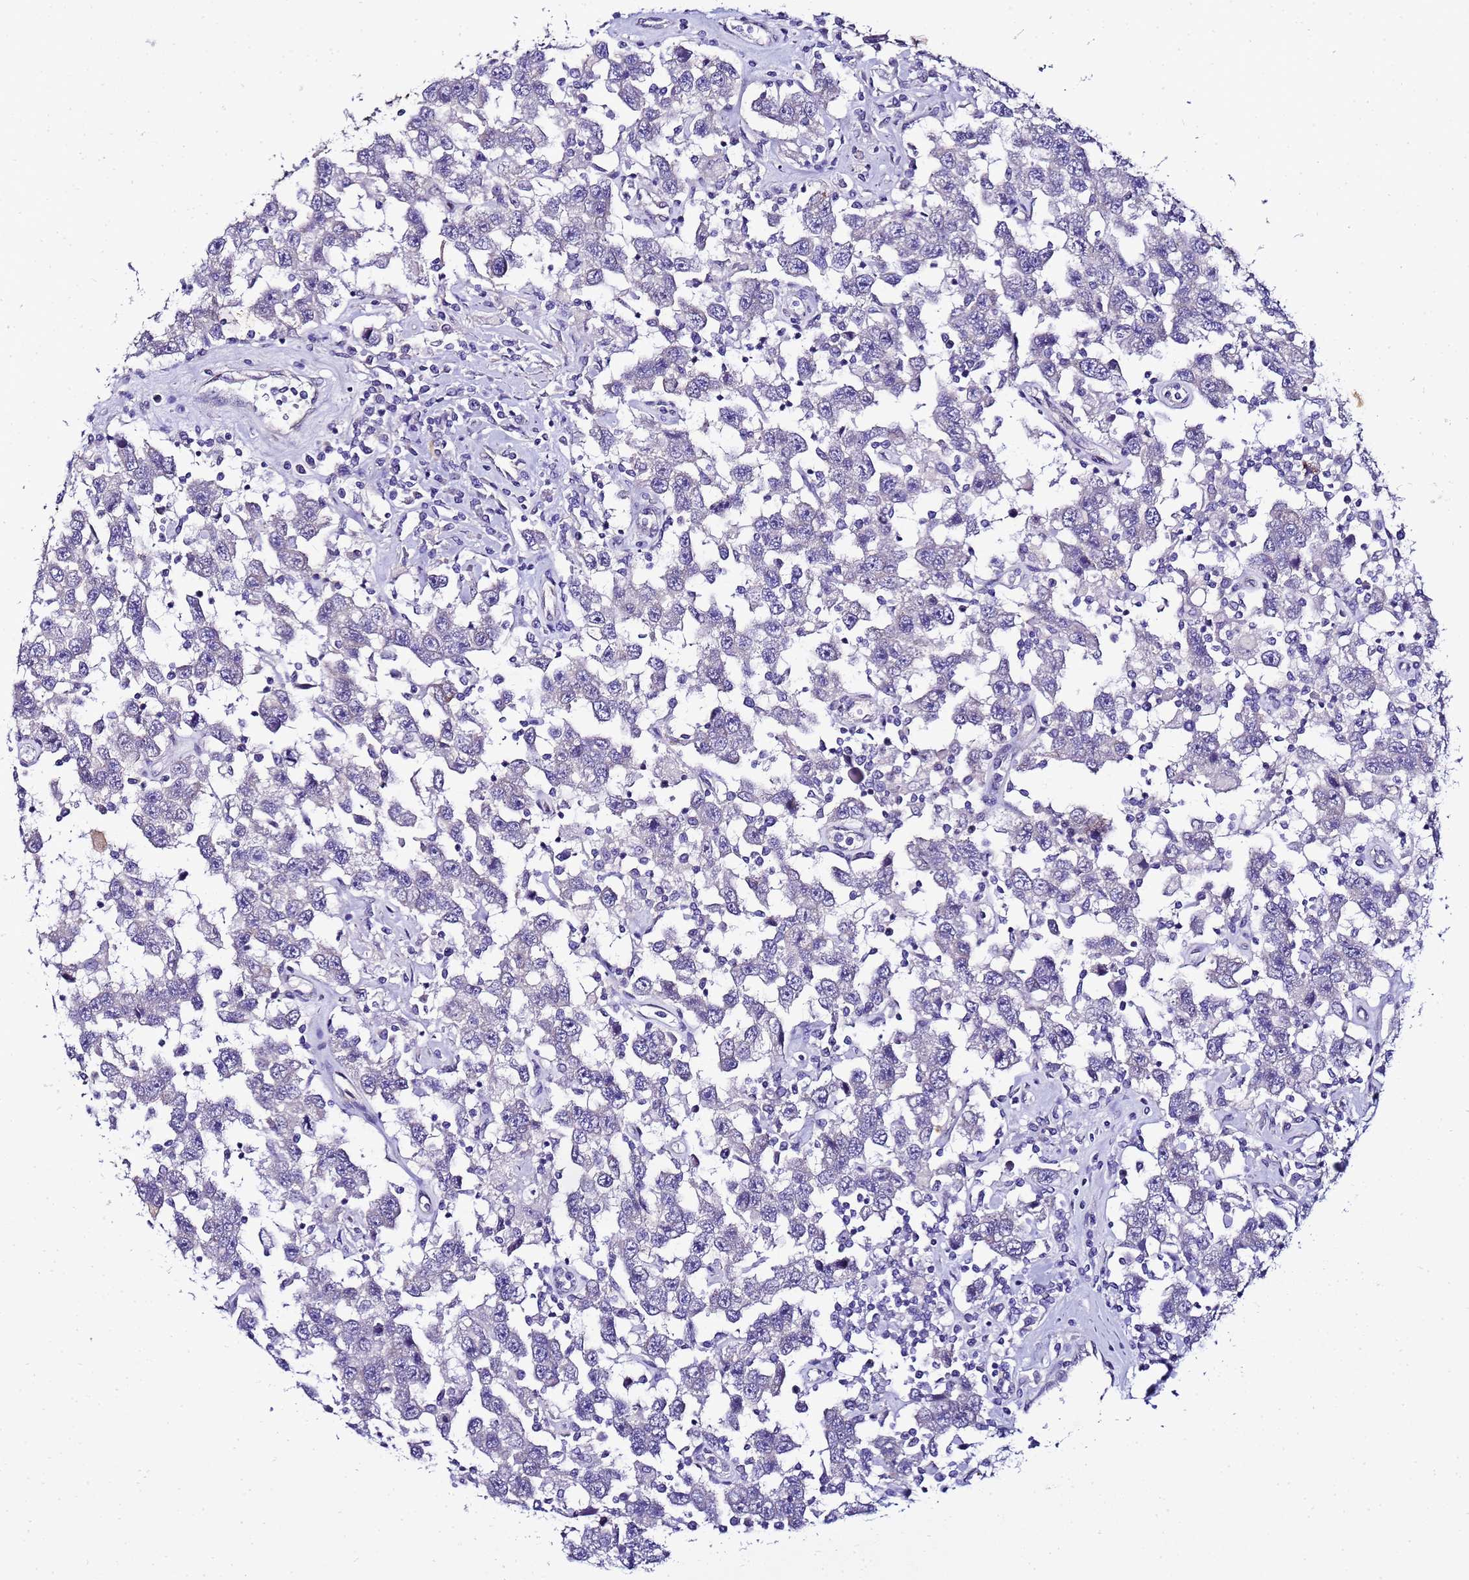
{"staining": {"intensity": "negative", "quantity": "none", "location": "none"}, "tissue": "testis cancer", "cell_type": "Tumor cells", "image_type": "cancer", "snomed": [{"axis": "morphology", "description": "Seminoma, NOS"}, {"axis": "topography", "description": "Testis"}], "caption": "A micrograph of human seminoma (testis) is negative for staining in tumor cells.", "gene": "FAM166B", "patient": {"sex": "male", "age": 41}}